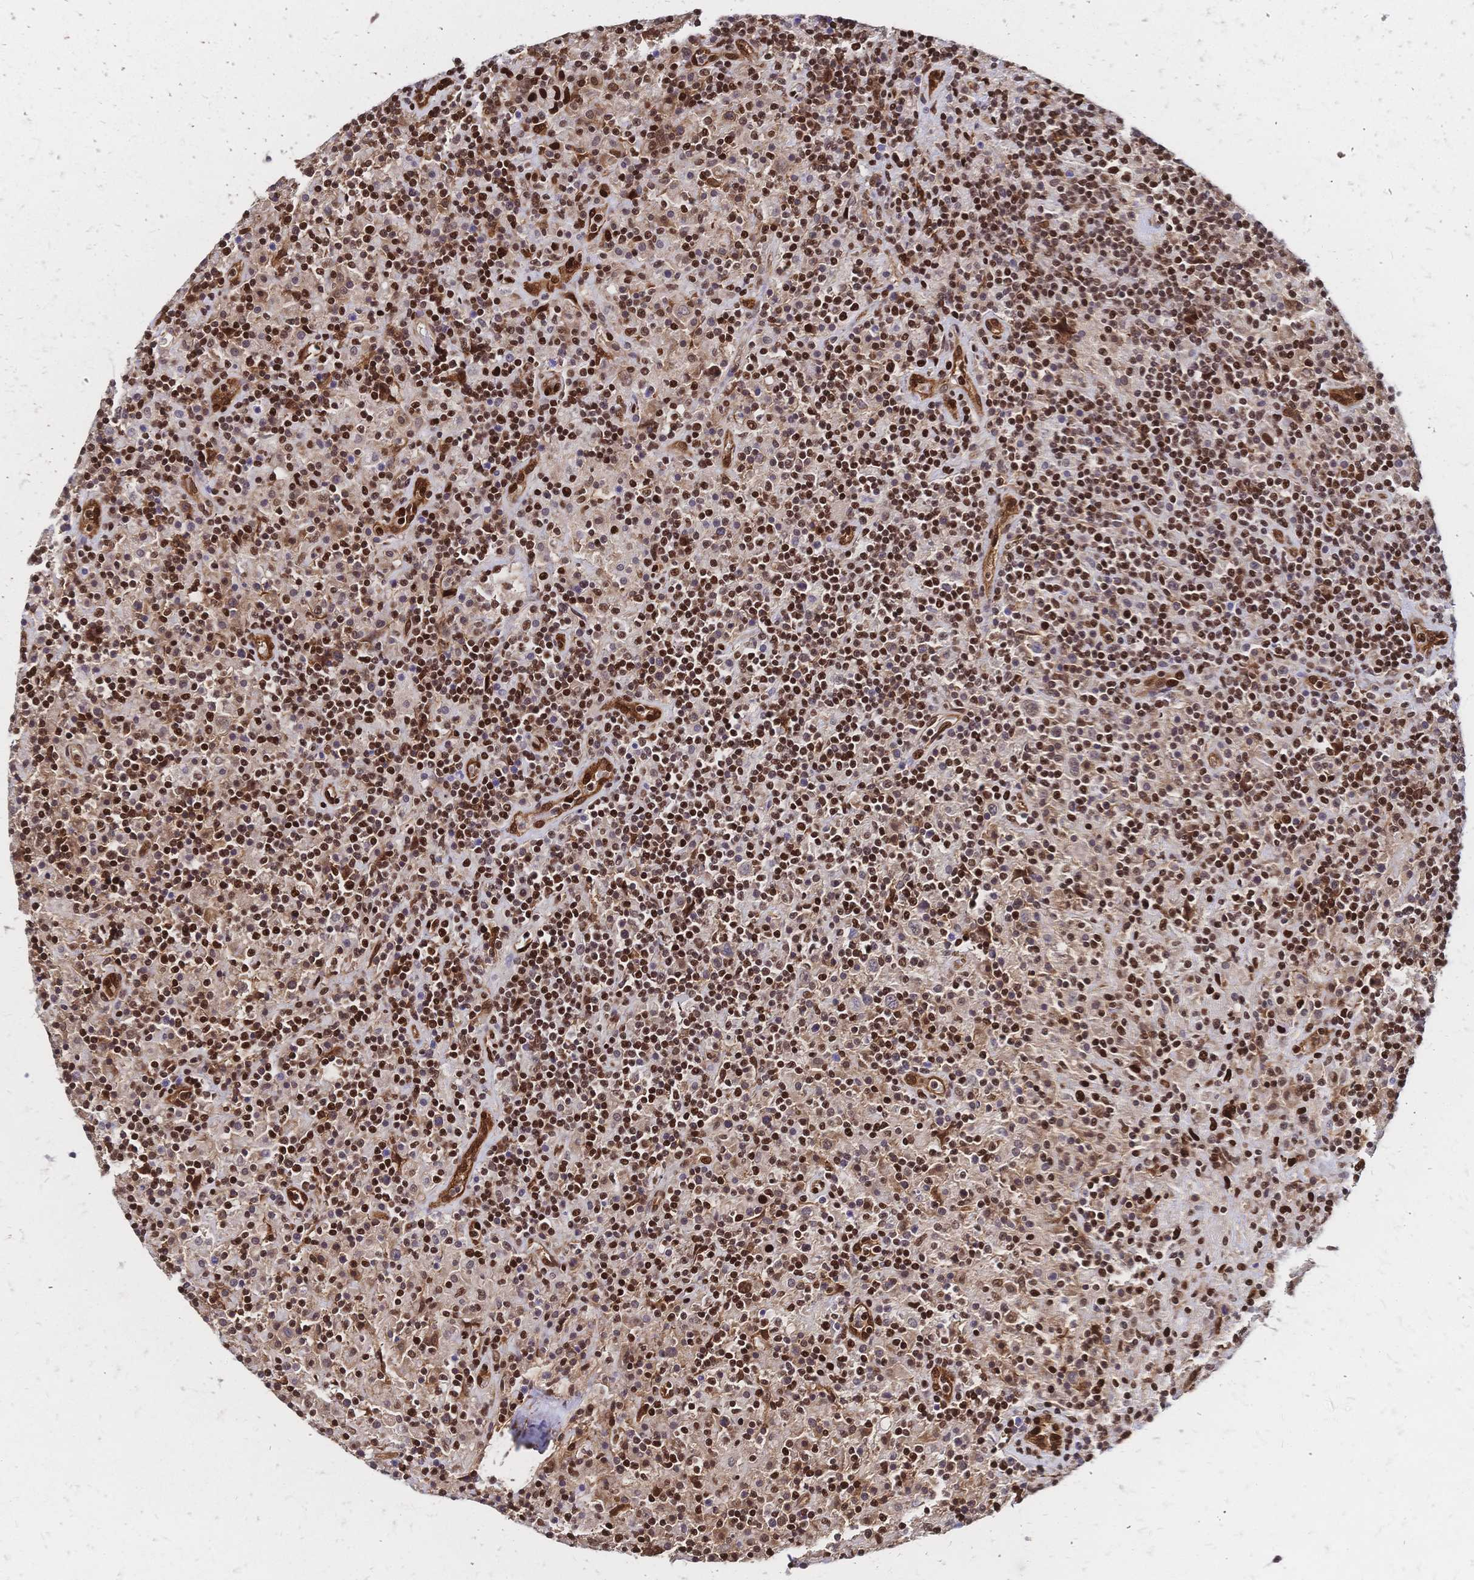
{"staining": {"intensity": "weak", "quantity": "<25%", "location": "nuclear"}, "tissue": "lymphoma", "cell_type": "Tumor cells", "image_type": "cancer", "snomed": [{"axis": "morphology", "description": "Hodgkin's disease, NOS"}, {"axis": "topography", "description": "Thymus, NOS"}], "caption": "Hodgkin's disease stained for a protein using IHC shows no staining tumor cells.", "gene": "HDGF", "patient": {"sex": "female", "age": 17}}